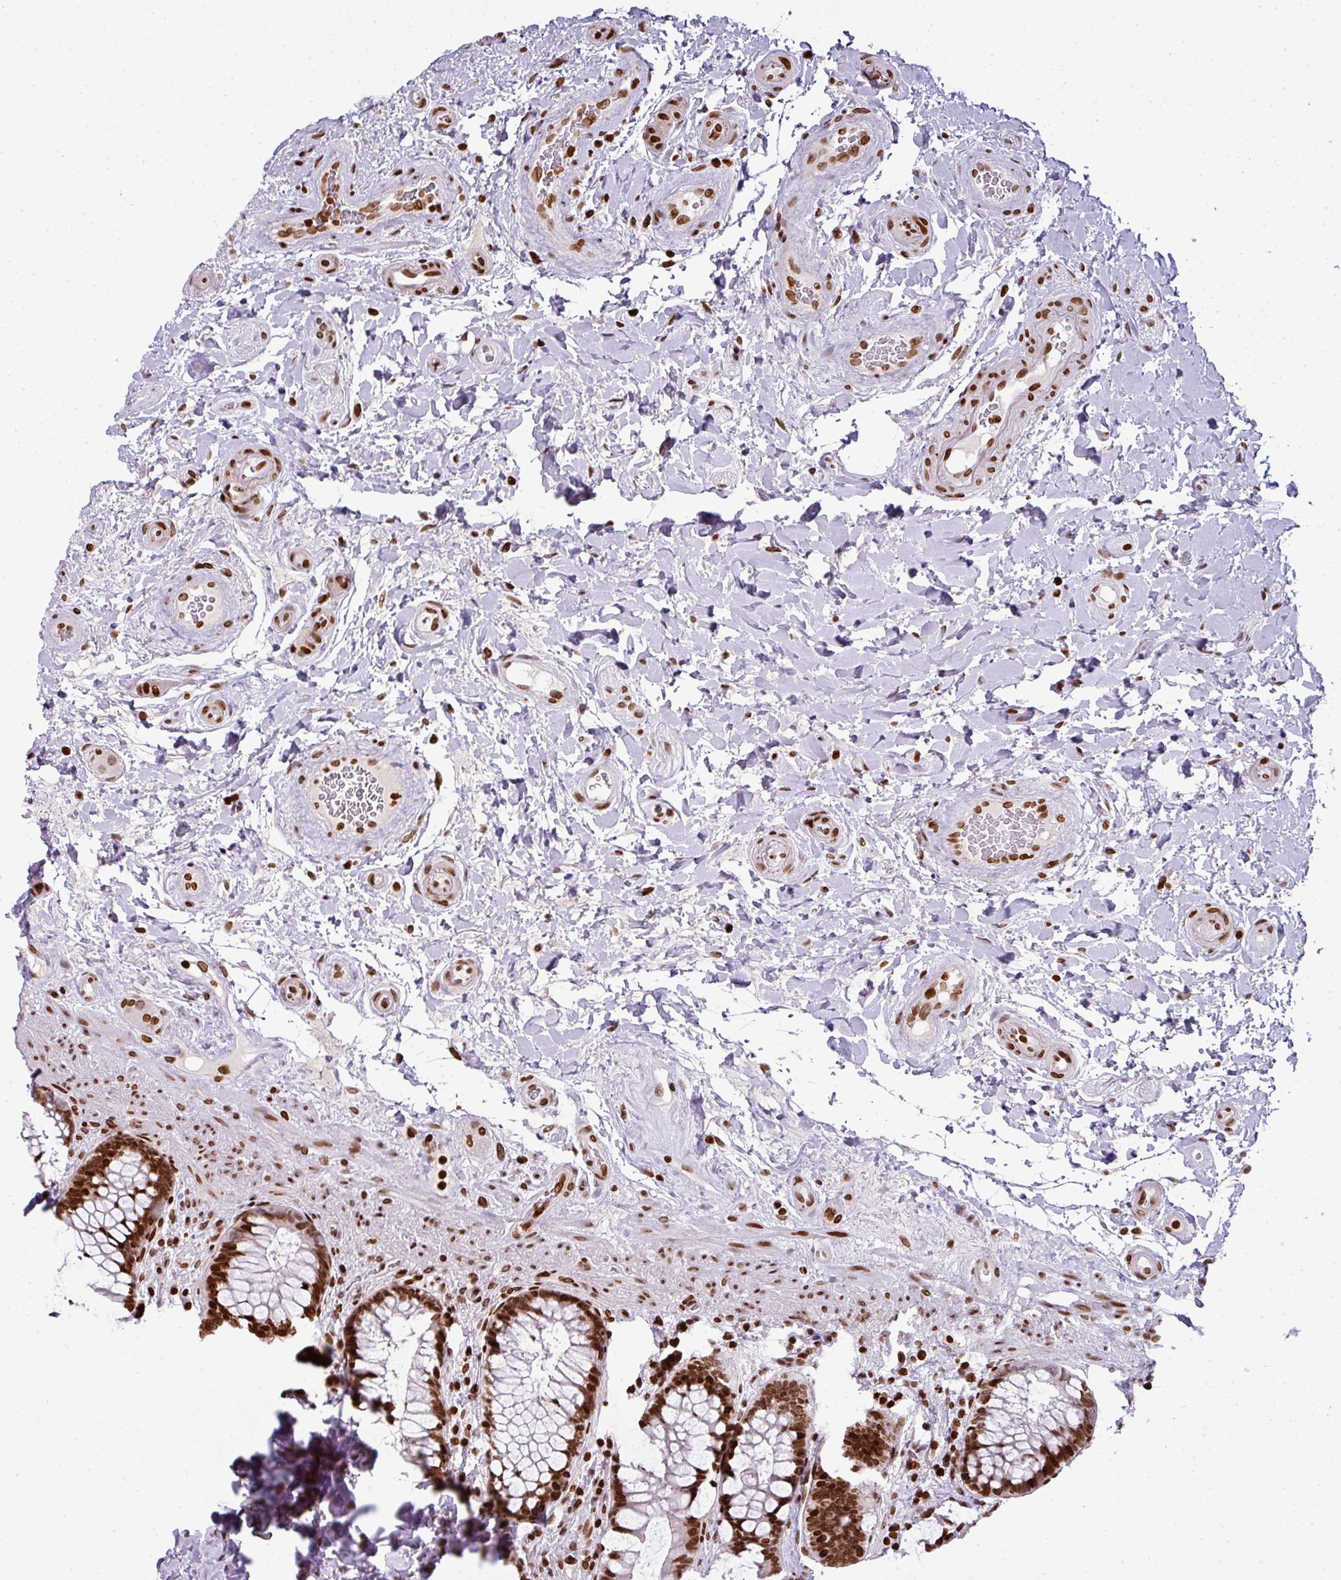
{"staining": {"intensity": "strong", "quantity": "25%-75%", "location": "nuclear"}, "tissue": "rectum", "cell_type": "Glandular cells", "image_type": "normal", "snomed": [{"axis": "morphology", "description": "Normal tissue, NOS"}, {"axis": "topography", "description": "Rectum"}], "caption": "Glandular cells exhibit strong nuclear expression in approximately 25%-75% of cells in normal rectum. The protein of interest is stained brown, and the nuclei are stained in blue (DAB (3,3'-diaminobenzidine) IHC with brightfield microscopy, high magnification).", "gene": "RASL11A", "patient": {"sex": "female", "age": 58}}